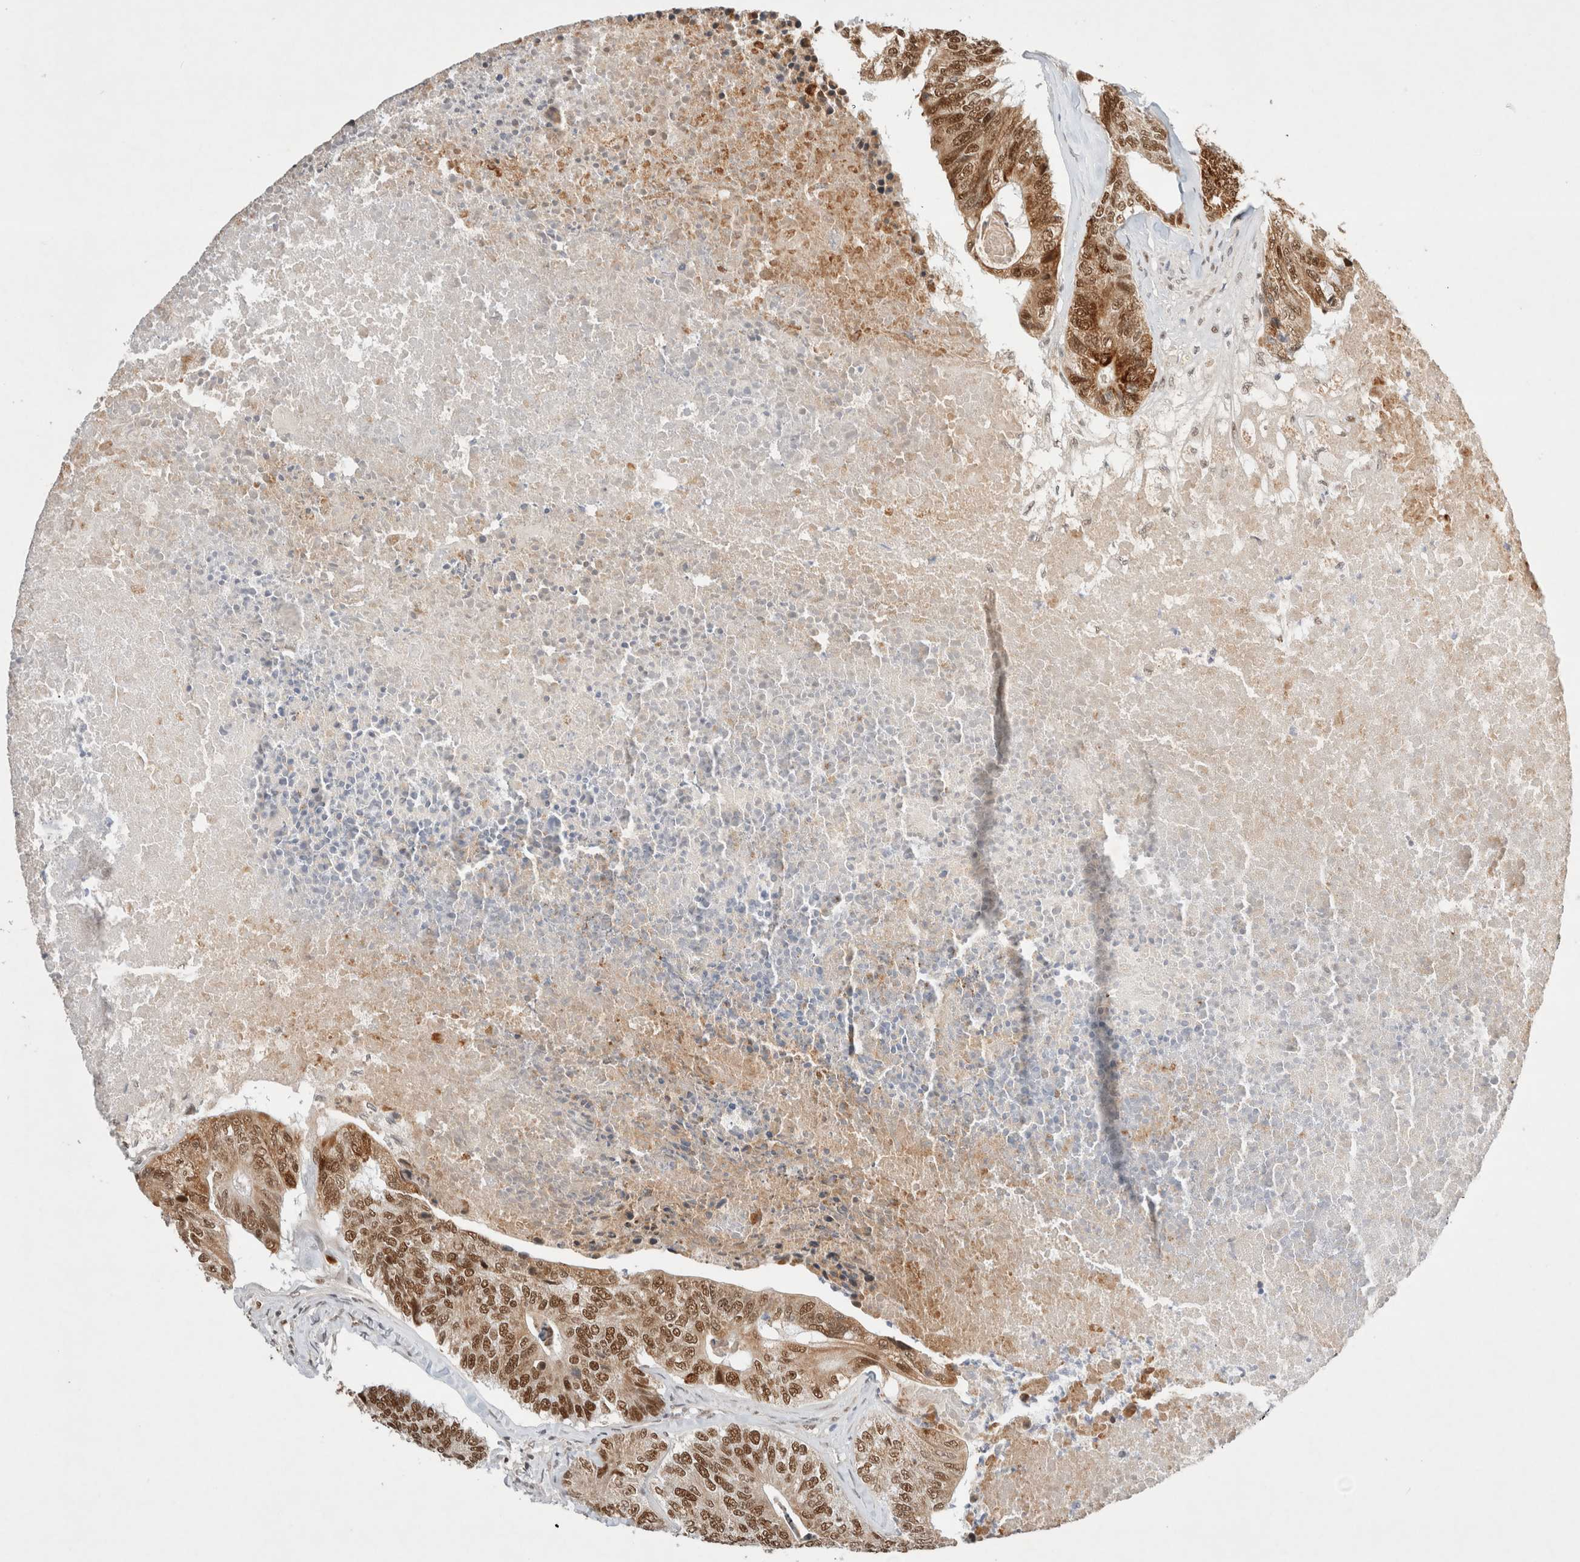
{"staining": {"intensity": "strong", "quantity": ">75%", "location": "cytoplasmic/membranous,nuclear"}, "tissue": "colorectal cancer", "cell_type": "Tumor cells", "image_type": "cancer", "snomed": [{"axis": "morphology", "description": "Adenocarcinoma, NOS"}, {"axis": "topography", "description": "Colon"}], "caption": "Immunohistochemical staining of adenocarcinoma (colorectal) shows high levels of strong cytoplasmic/membranous and nuclear protein expression in approximately >75% of tumor cells. (DAB (3,3'-diaminobenzidine) = brown stain, brightfield microscopy at high magnification).", "gene": "GTF2I", "patient": {"sex": "female", "age": 67}}